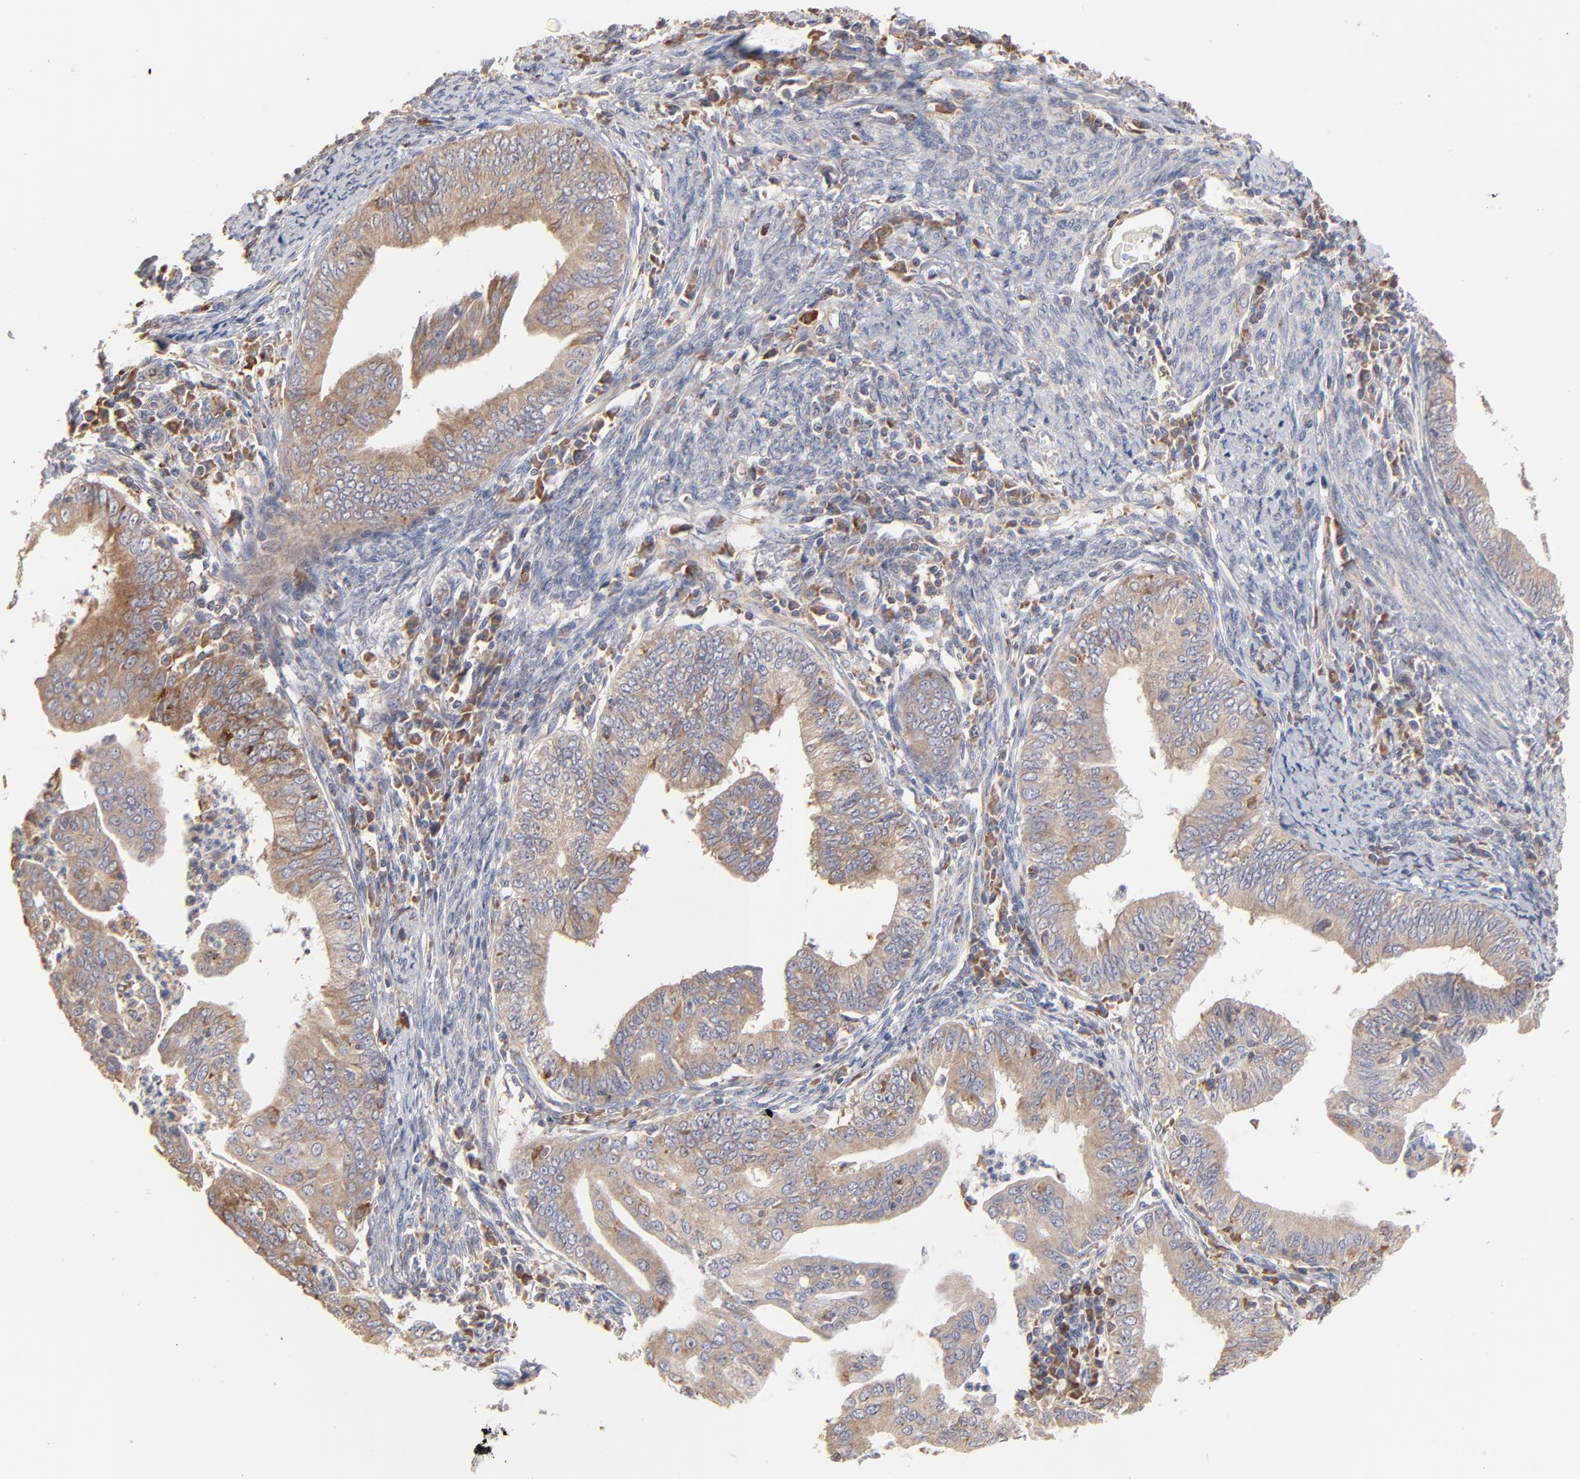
{"staining": {"intensity": "moderate", "quantity": ">75%", "location": "cytoplasmic/membranous"}, "tissue": "endometrial cancer", "cell_type": "Tumor cells", "image_type": "cancer", "snomed": [{"axis": "morphology", "description": "Adenocarcinoma, NOS"}, {"axis": "topography", "description": "Endometrium"}], "caption": "IHC (DAB) staining of human adenocarcinoma (endometrial) demonstrates moderate cytoplasmic/membranous protein staining in approximately >75% of tumor cells.", "gene": "RNF213", "patient": {"sex": "female", "age": 66}}